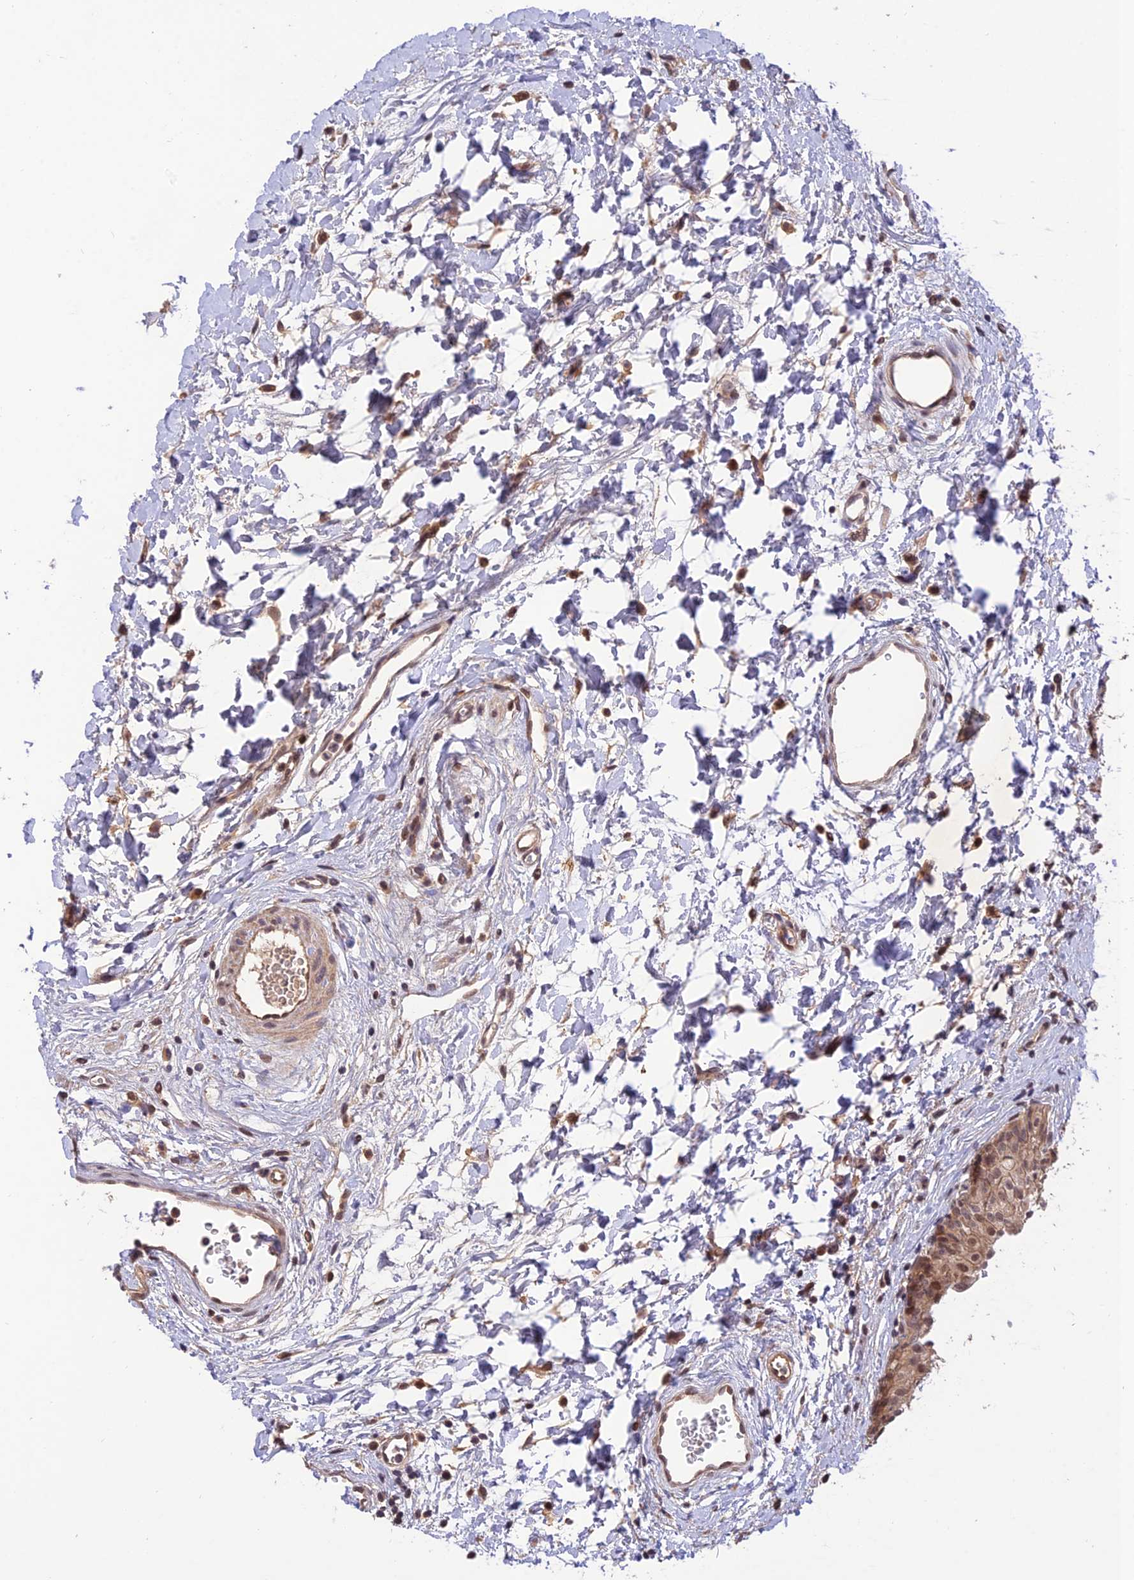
{"staining": {"intensity": "moderate", "quantity": ">75%", "location": "cytoplasmic/membranous,nuclear"}, "tissue": "urinary bladder", "cell_type": "Urothelial cells", "image_type": "normal", "snomed": [{"axis": "morphology", "description": "Normal tissue, NOS"}, {"axis": "topography", "description": "Urinary bladder"}], "caption": "Normal urinary bladder was stained to show a protein in brown. There is medium levels of moderate cytoplasmic/membranous,nuclear staining in about >75% of urothelial cells.", "gene": "REV1", "patient": {"sex": "male", "age": 51}}